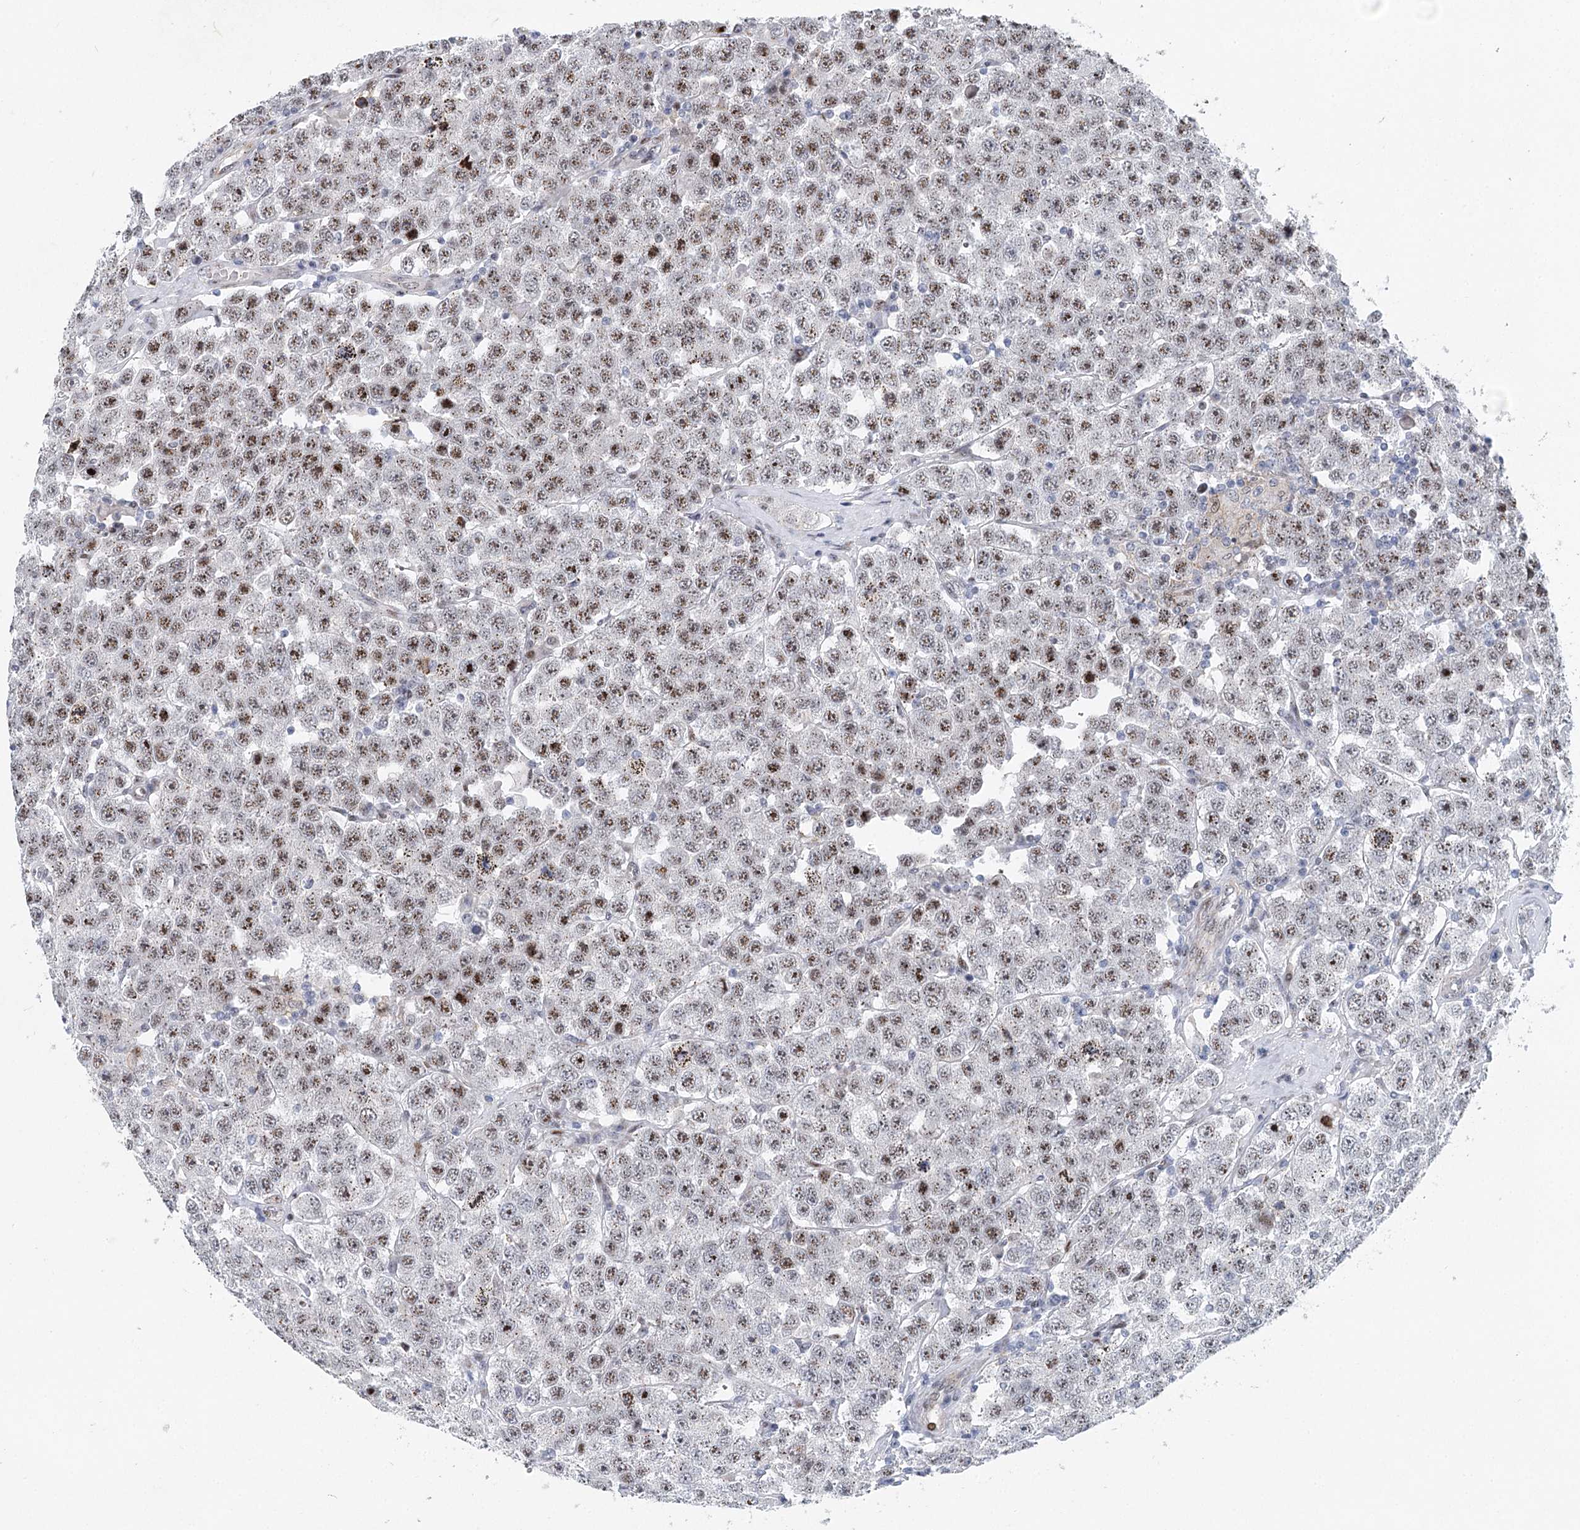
{"staining": {"intensity": "moderate", "quantity": "25%-75%", "location": "nuclear"}, "tissue": "testis cancer", "cell_type": "Tumor cells", "image_type": "cancer", "snomed": [{"axis": "morphology", "description": "Seminoma, NOS"}, {"axis": "topography", "description": "Testis"}], "caption": "An image showing moderate nuclear expression in approximately 25%-75% of tumor cells in testis cancer (seminoma), as visualized by brown immunohistochemical staining.", "gene": "CAMTA1", "patient": {"sex": "male", "age": 28}}